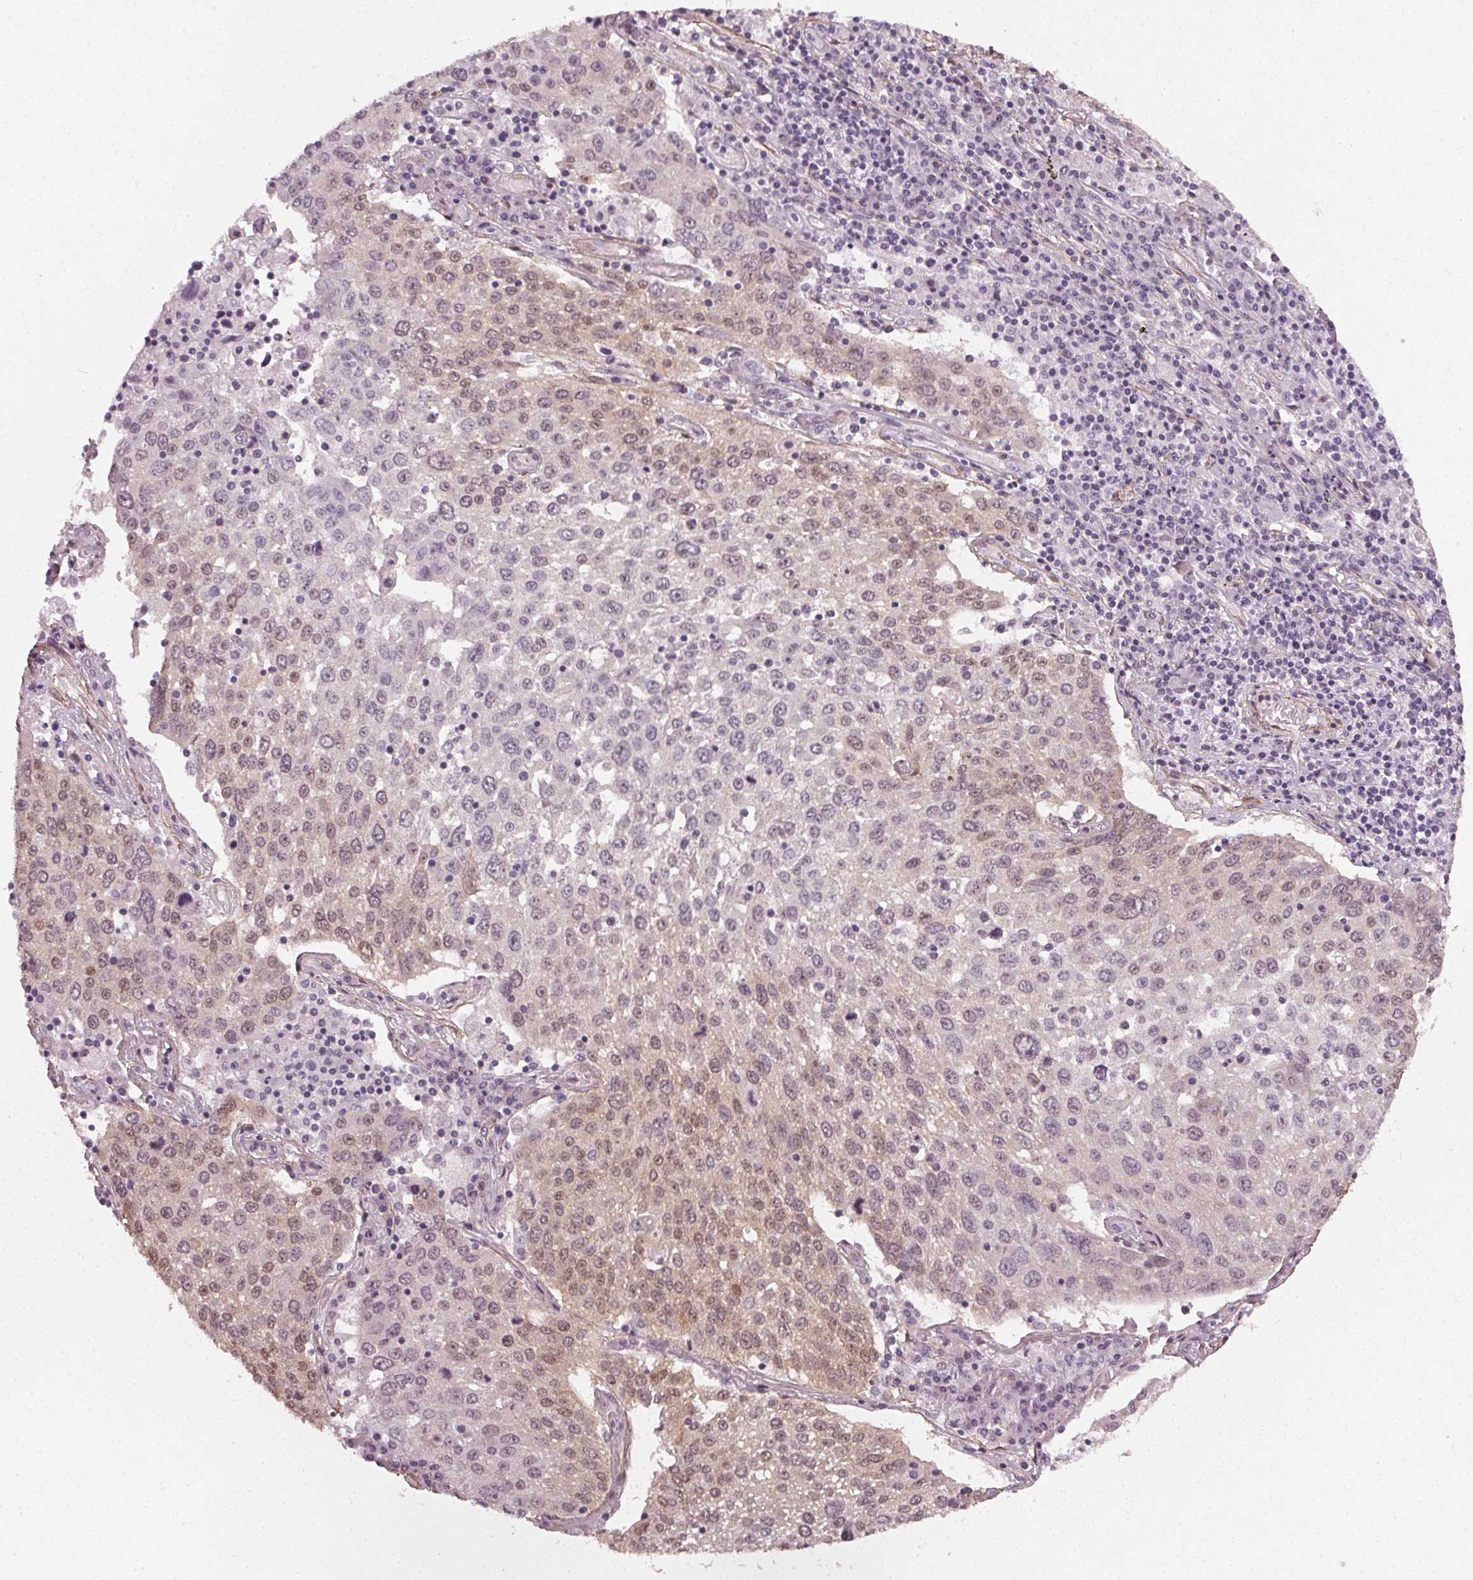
{"staining": {"intensity": "weak", "quantity": "<25%", "location": "cytoplasmic/membranous,nuclear"}, "tissue": "lung cancer", "cell_type": "Tumor cells", "image_type": "cancer", "snomed": [{"axis": "morphology", "description": "Squamous cell carcinoma, NOS"}, {"axis": "topography", "description": "Lung"}], "caption": "There is no significant staining in tumor cells of lung cancer (squamous cell carcinoma).", "gene": "PKP1", "patient": {"sex": "male", "age": 65}}